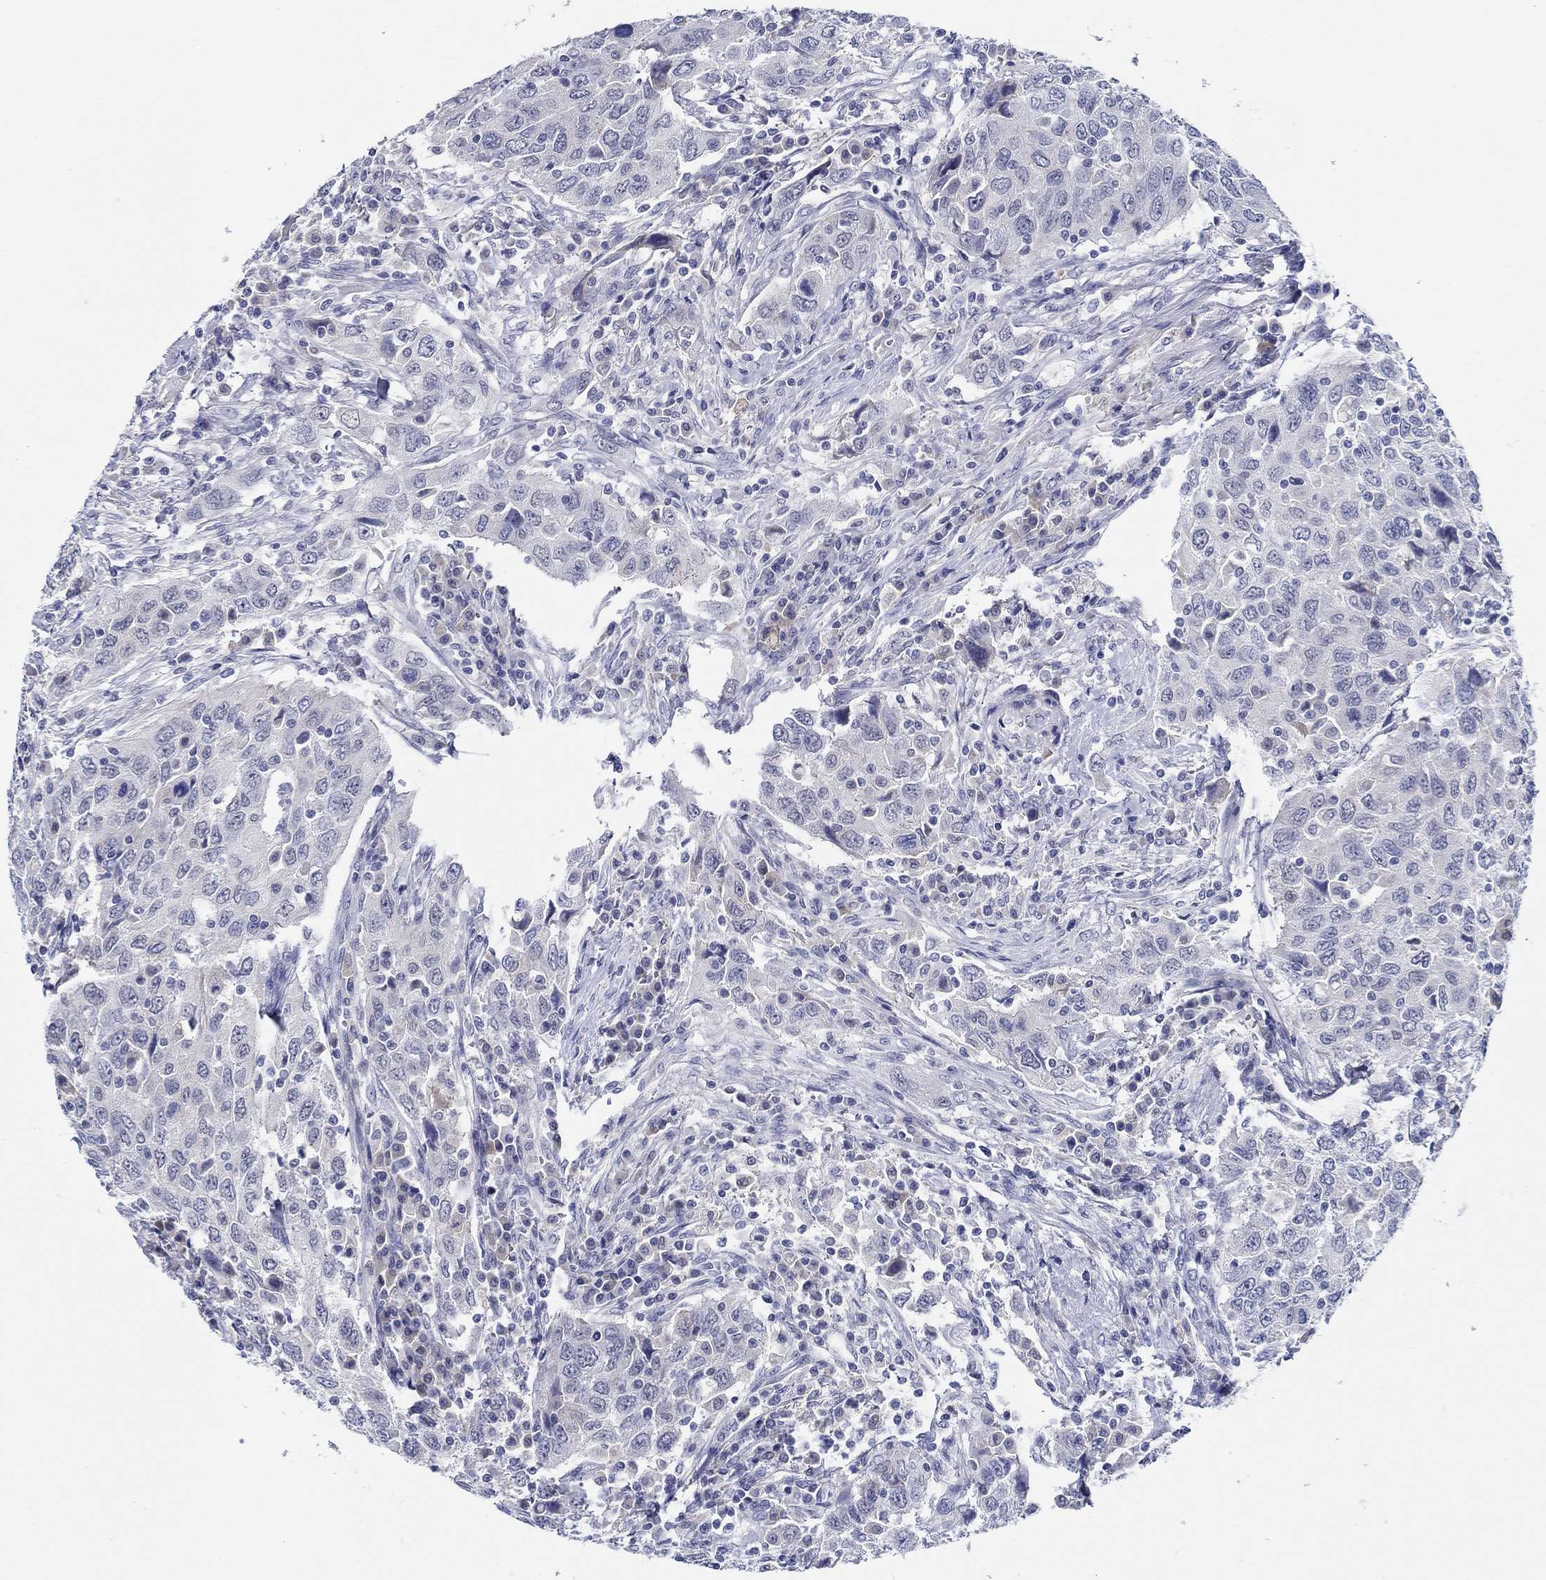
{"staining": {"intensity": "negative", "quantity": "none", "location": "none"}, "tissue": "urothelial cancer", "cell_type": "Tumor cells", "image_type": "cancer", "snomed": [{"axis": "morphology", "description": "Urothelial carcinoma, High grade"}, {"axis": "topography", "description": "Urinary bladder"}], "caption": "IHC of urothelial cancer demonstrates no expression in tumor cells.", "gene": "MC2R", "patient": {"sex": "male", "age": 76}}